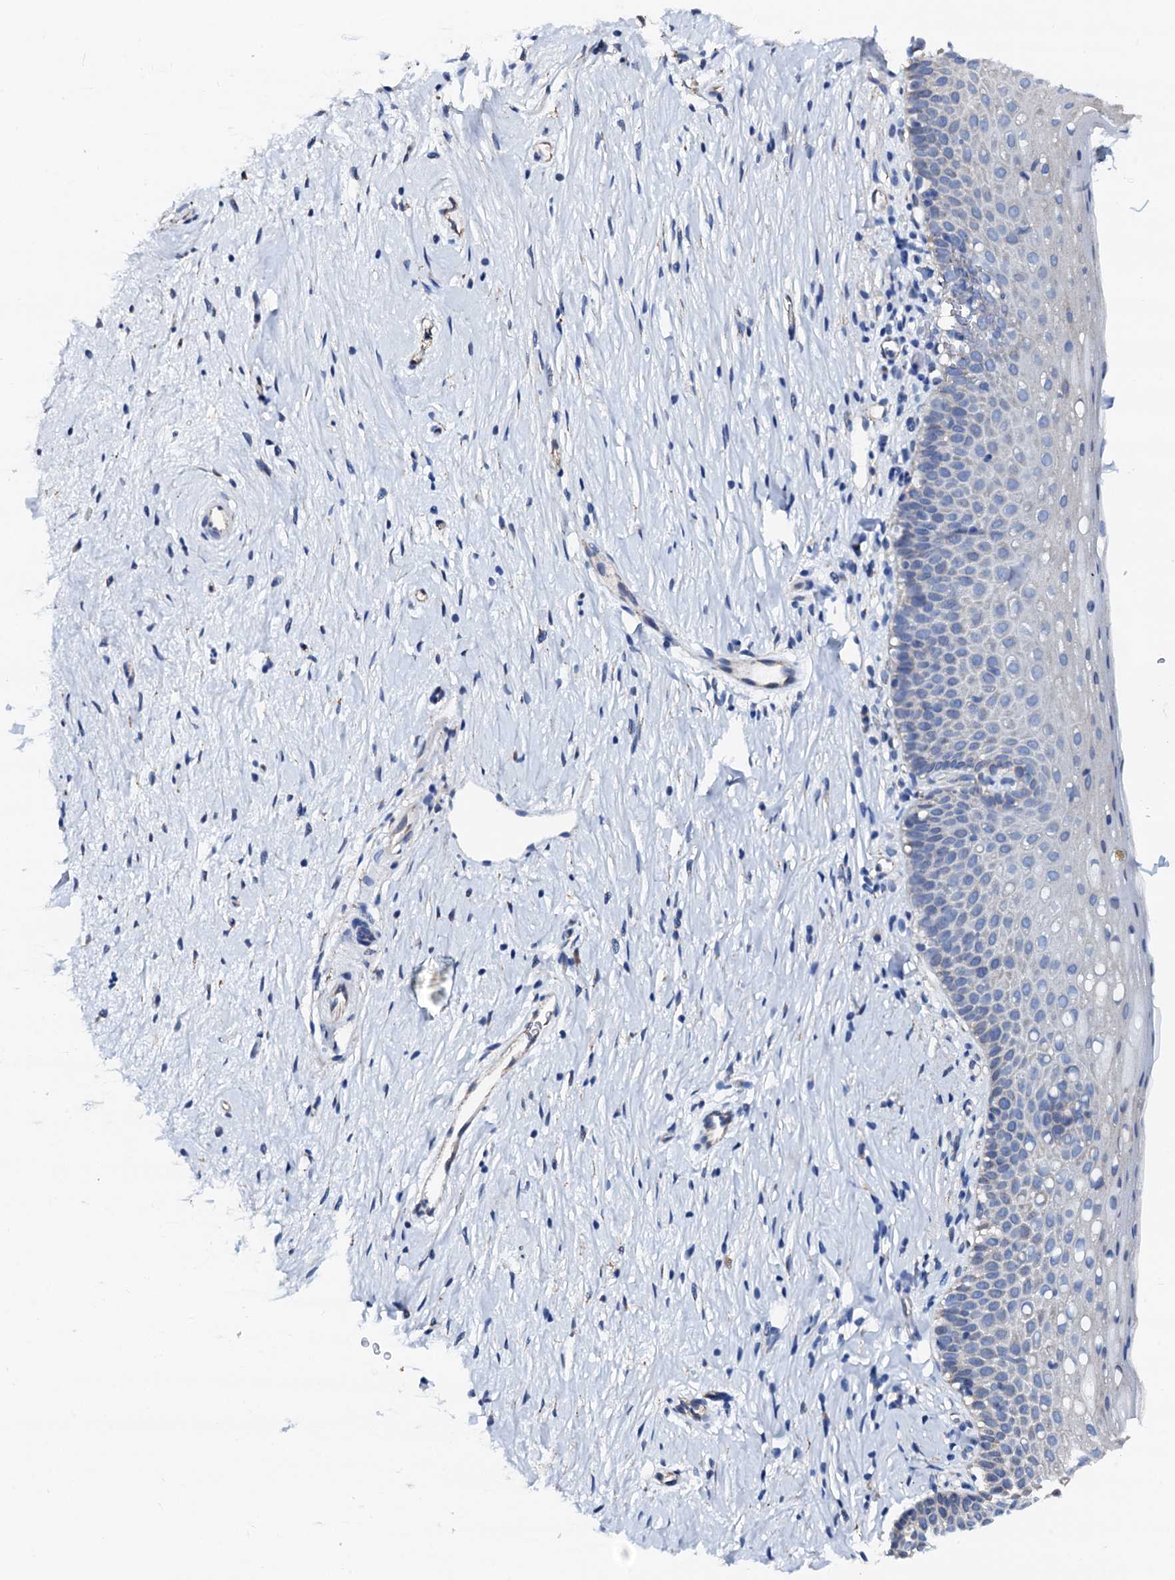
{"staining": {"intensity": "negative", "quantity": "none", "location": "none"}, "tissue": "cervix", "cell_type": "Glandular cells", "image_type": "normal", "snomed": [{"axis": "morphology", "description": "Normal tissue, NOS"}, {"axis": "topography", "description": "Cervix"}], "caption": "Immunohistochemistry histopathology image of unremarkable cervix: human cervix stained with DAB (3,3'-diaminobenzidine) exhibits no significant protein positivity in glandular cells.", "gene": "AKAP3", "patient": {"sex": "female", "age": 36}}